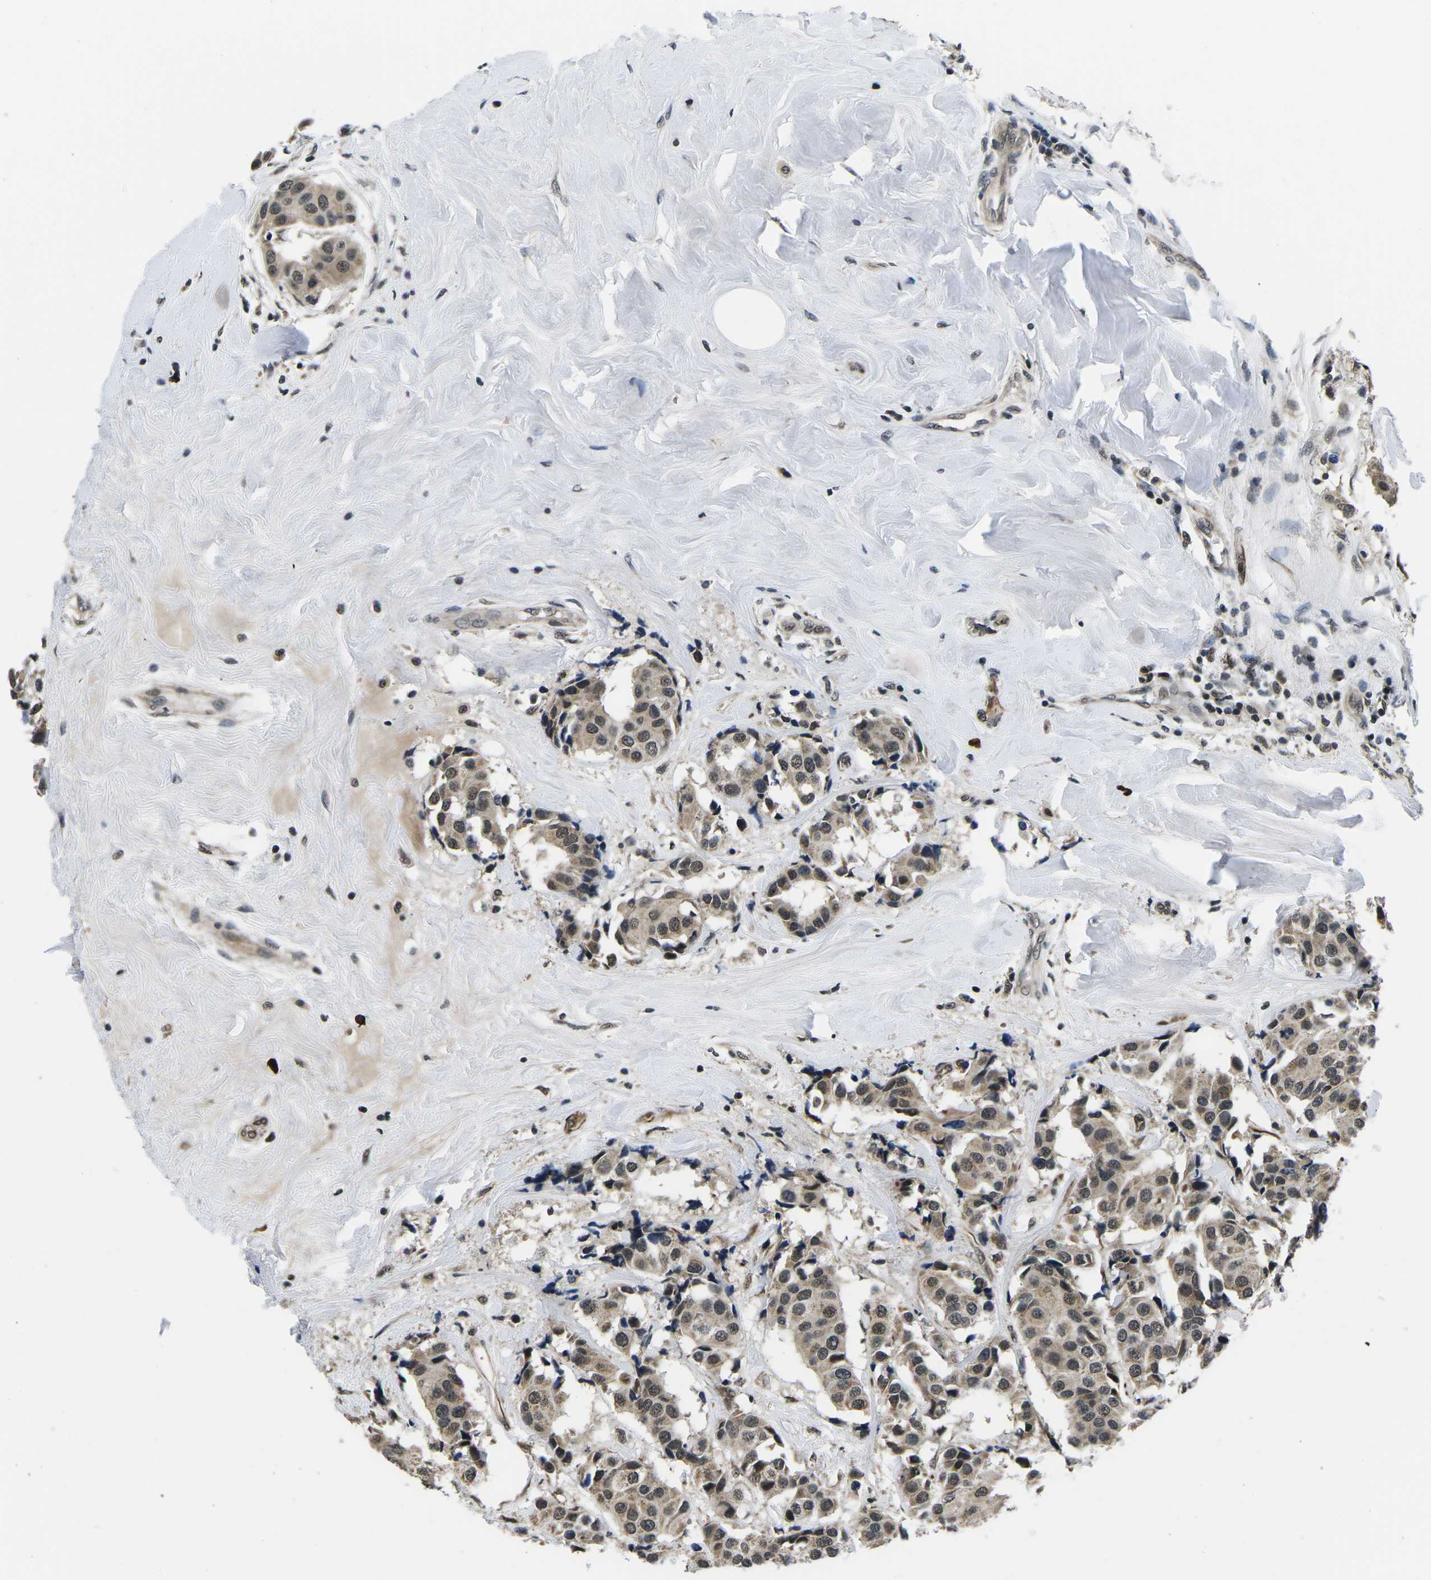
{"staining": {"intensity": "weak", "quantity": ">75%", "location": "cytoplasmic/membranous,nuclear"}, "tissue": "breast cancer", "cell_type": "Tumor cells", "image_type": "cancer", "snomed": [{"axis": "morphology", "description": "Normal tissue, NOS"}, {"axis": "morphology", "description": "Duct carcinoma"}, {"axis": "topography", "description": "Breast"}], "caption": "Tumor cells exhibit low levels of weak cytoplasmic/membranous and nuclear staining in approximately >75% of cells in breast cancer (infiltrating ductal carcinoma). (Brightfield microscopy of DAB IHC at high magnification).", "gene": "CCNE1", "patient": {"sex": "female", "age": 39}}